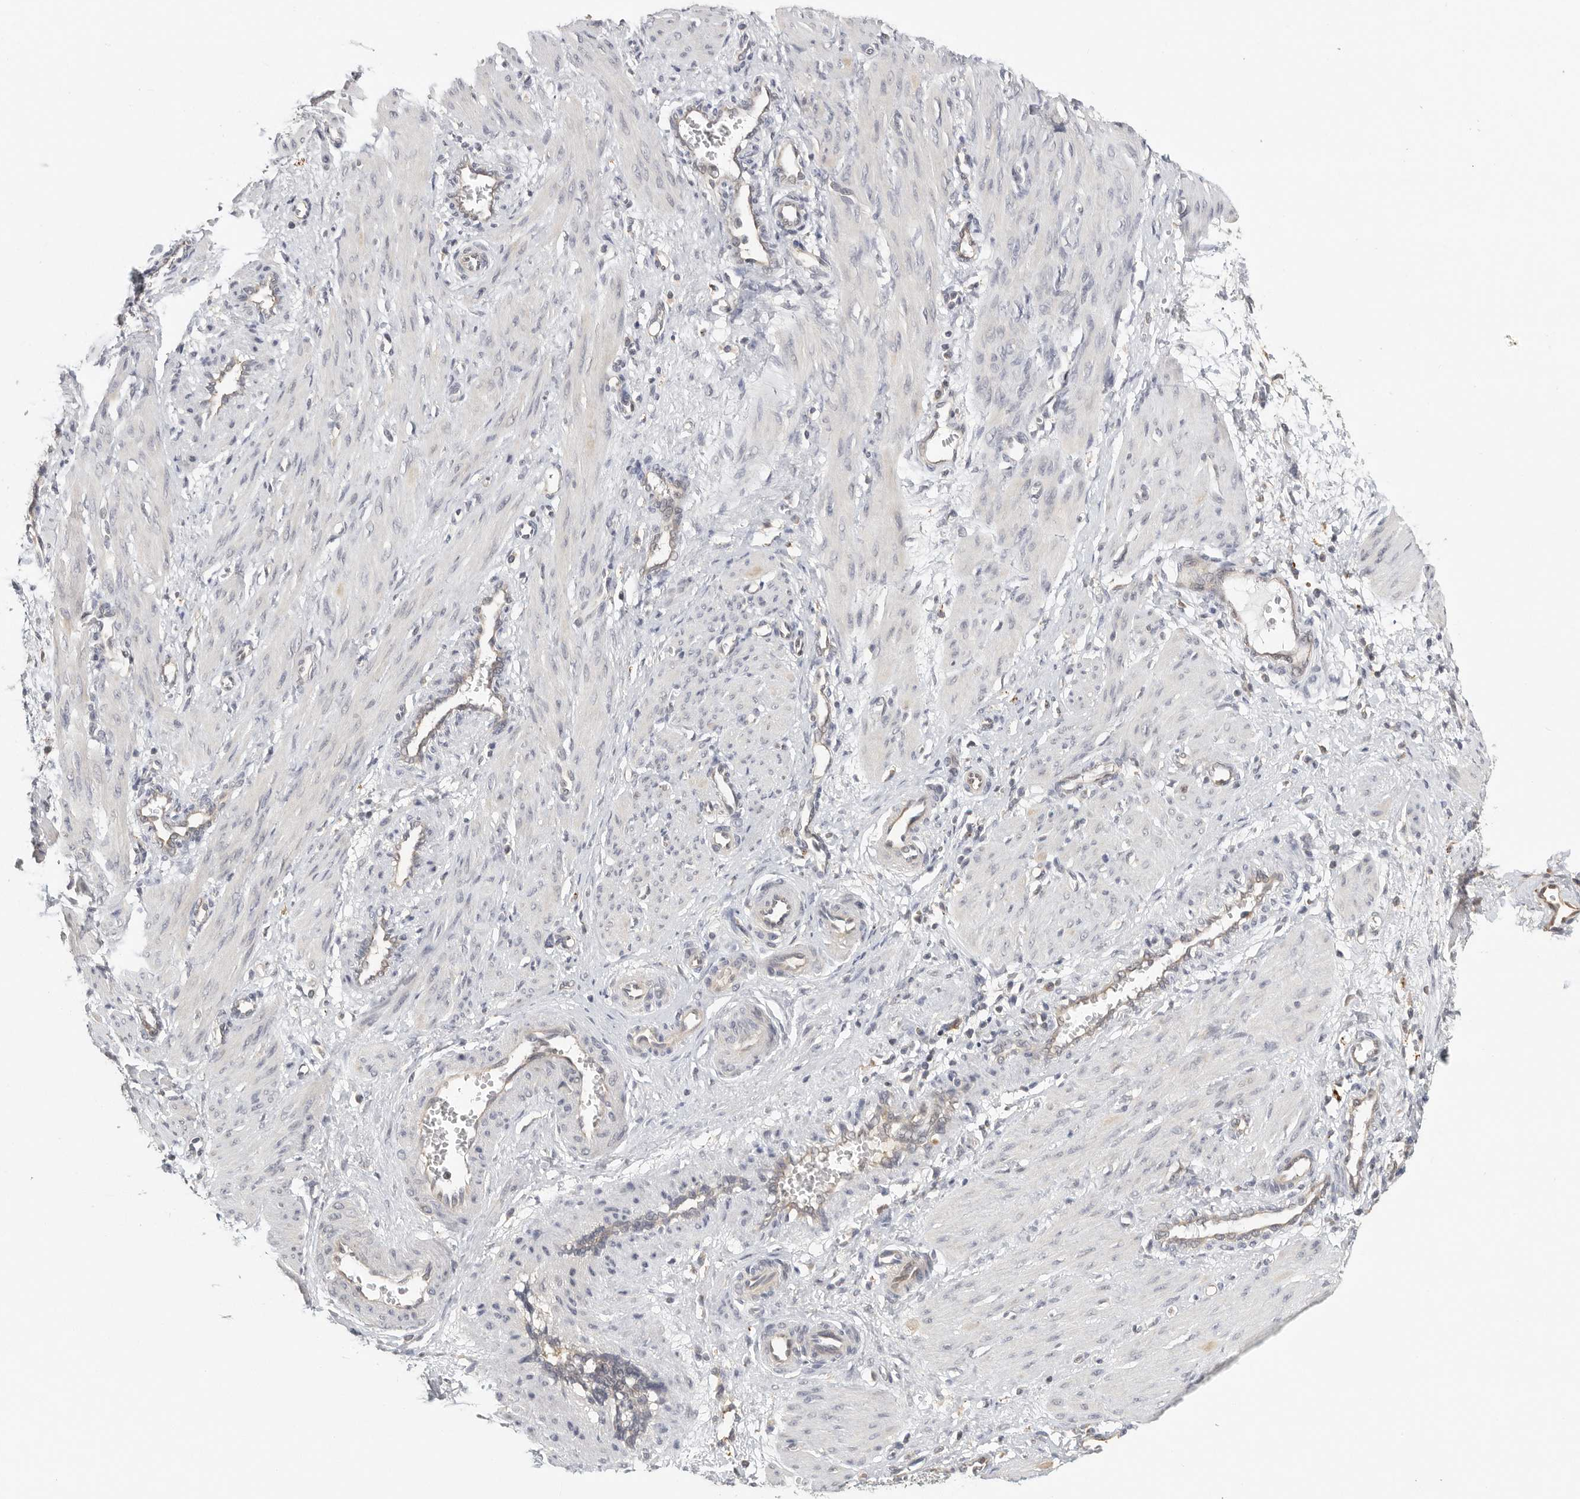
{"staining": {"intensity": "negative", "quantity": "none", "location": "none"}, "tissue": "smooth muscle", "cell_type": "Smooth muscle cells", "image_type": "normal", "snomed": [{"axis": "morphology", "description": "Normal tissue, NOS"}, {"axis": "topography", "description": "Endometrium"}], "caption": "High magnification brightfield microscopy of normal smooth muscle stained with DAB (brown) and counterstained with hematoxylin (blue): smooth muscle cells show no significant positivity. (Immunohistochemistry (ihc), brightfield microscopy, high magnification).", "gene": "CCT8", "patient": {"sex": "female", "age": 33}}